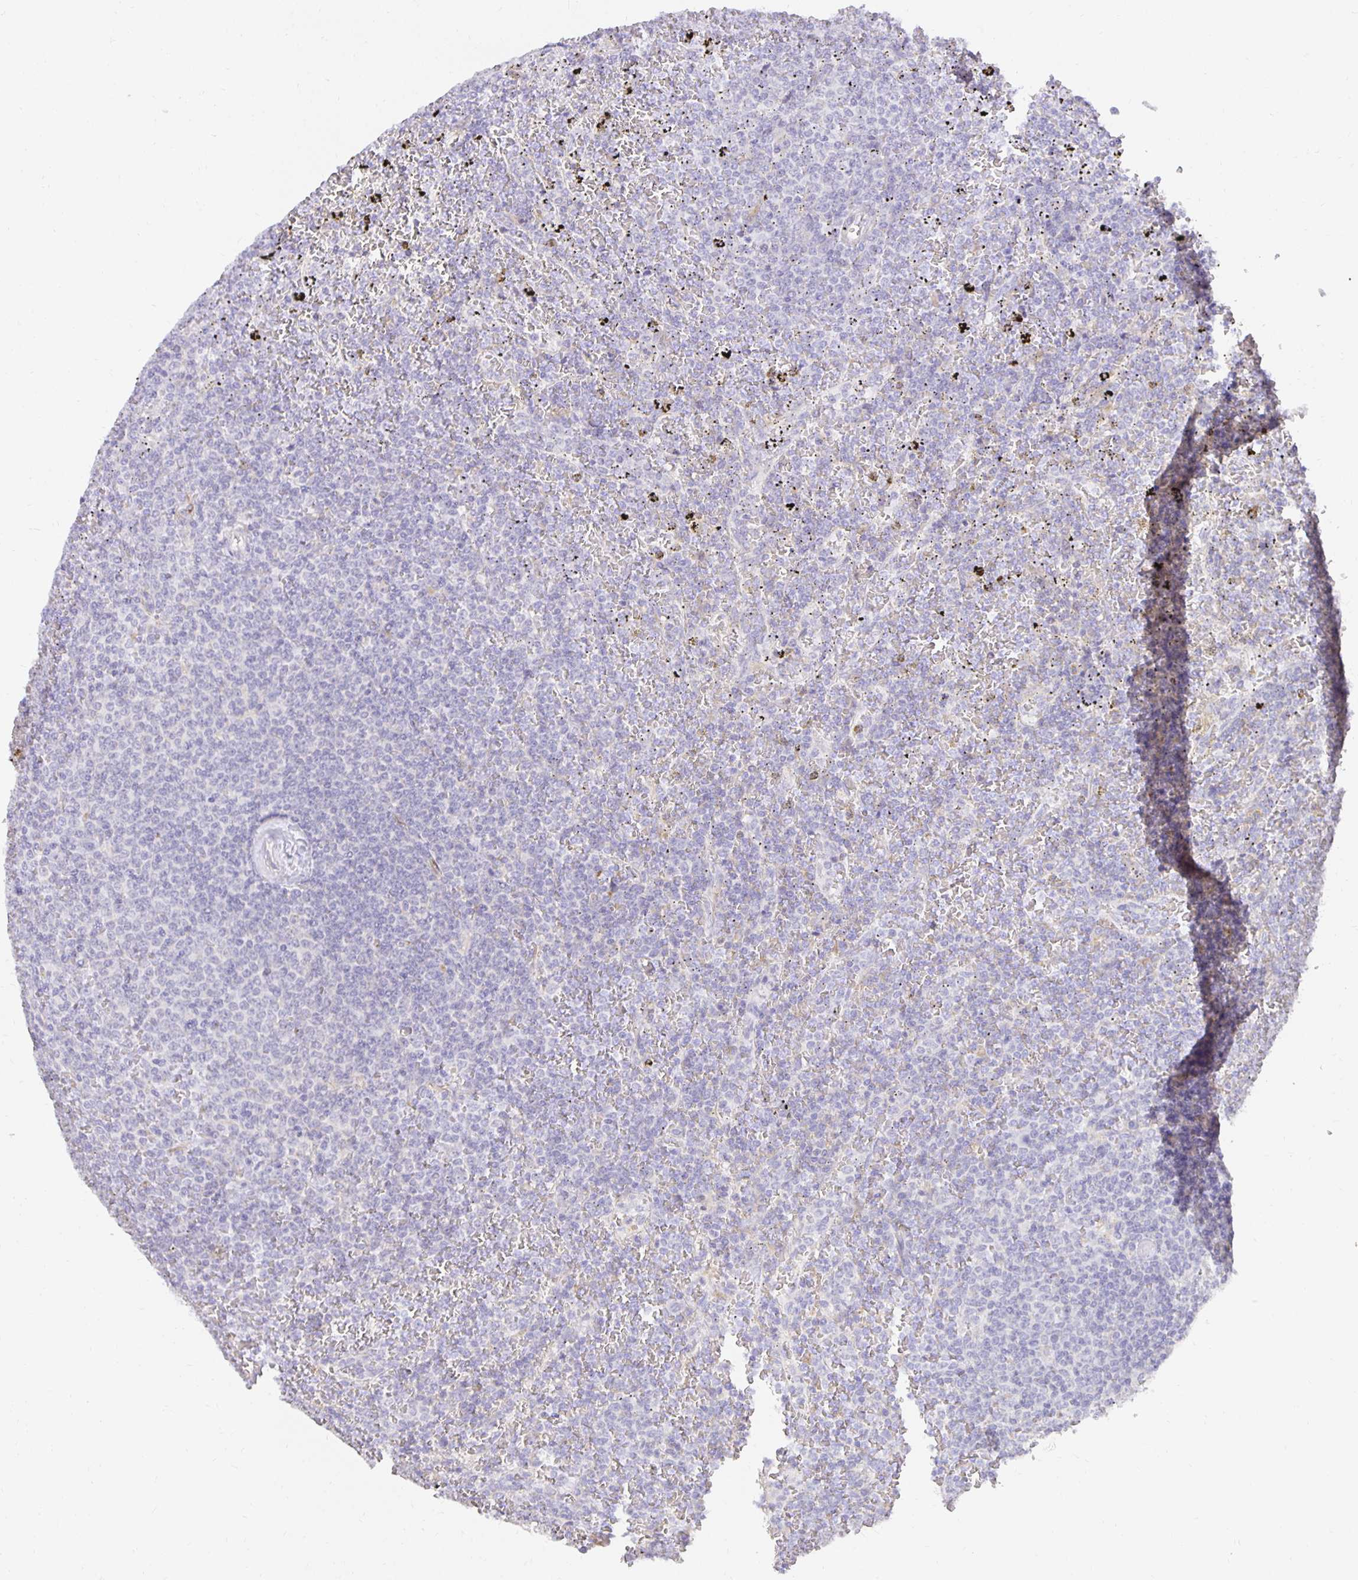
{"staining": {"intensity": "negative", "quantity": "none", "location": "none"}, "tissue": "lymphoma", "cell_type": "Tumor cells", "image_type": "cancer", "snomed": [{"axis": "morphology", "description": "Malignant lymphoma, non-Hodgkin's type, Low grade"}, {"axis": "topography", "description": "Spleen"}], "caption": "IHC micrograph of neoplastic tissue: low-grade malignant lymphoma, non-Hodgkin's type stained with DAB demonstrates no significant protein positivity in tumor cells.", "gene": "PLOD1", "patient": {"sex": "female", "age": 77}}